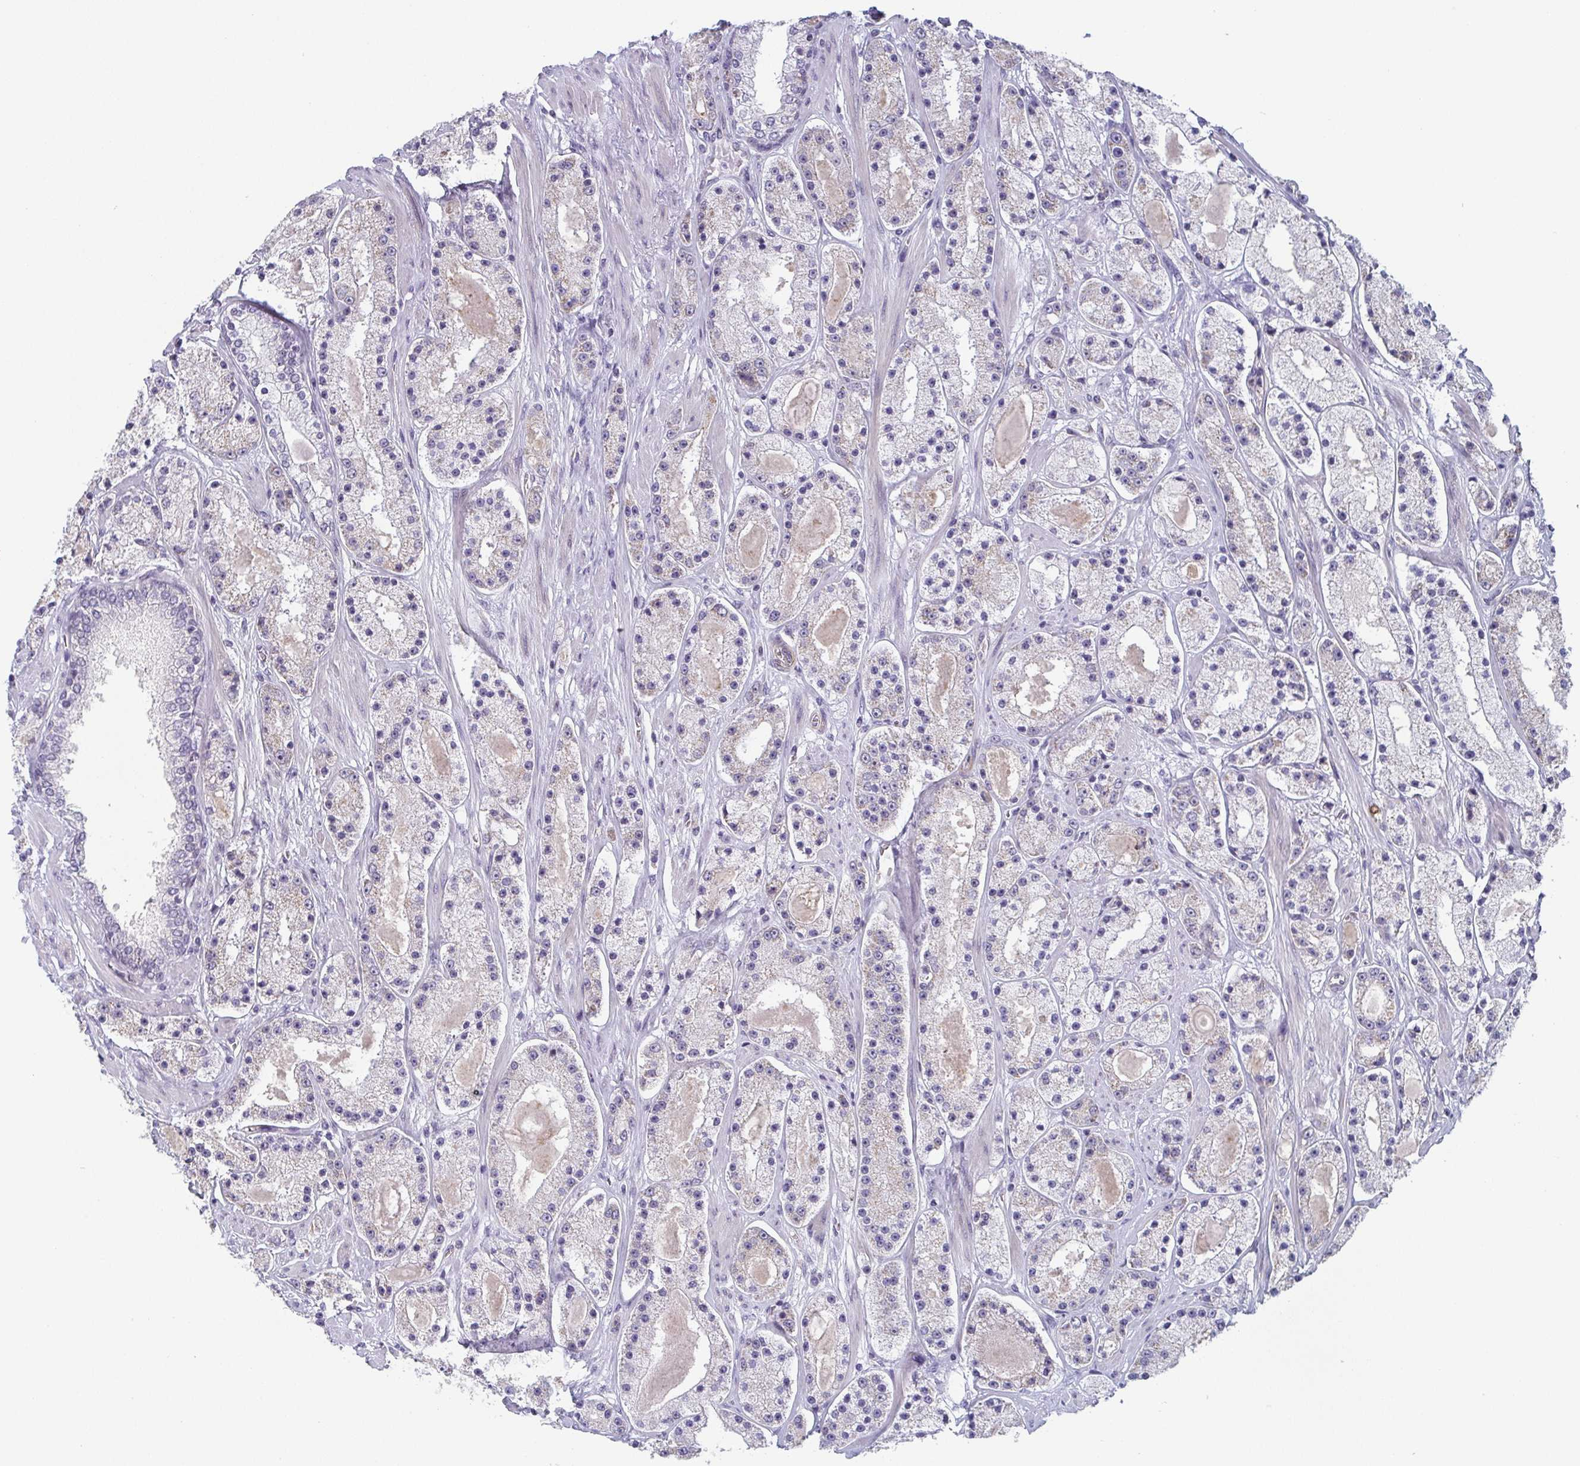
{"staining": {"intensity": "weak", "quantity": "<25%", "location": "cytoplasmic/membranous"}, "tissue": "prostate cancer", "cell_type": "Tumor cells", "image_type": "cancer", "snomed": [{"axis": "morphology", "description": "Adenocarcinoma, High grade"}, {"axis": "topography", "description": "Prostate"}], "caption": "Immunohistochemical staining of human prostate adenocarcinoma (high-grade) exhibits no significant expression in tumor cells.", "gene": "EXOSC7", "patient": {"sex": "male", "age": 67}}